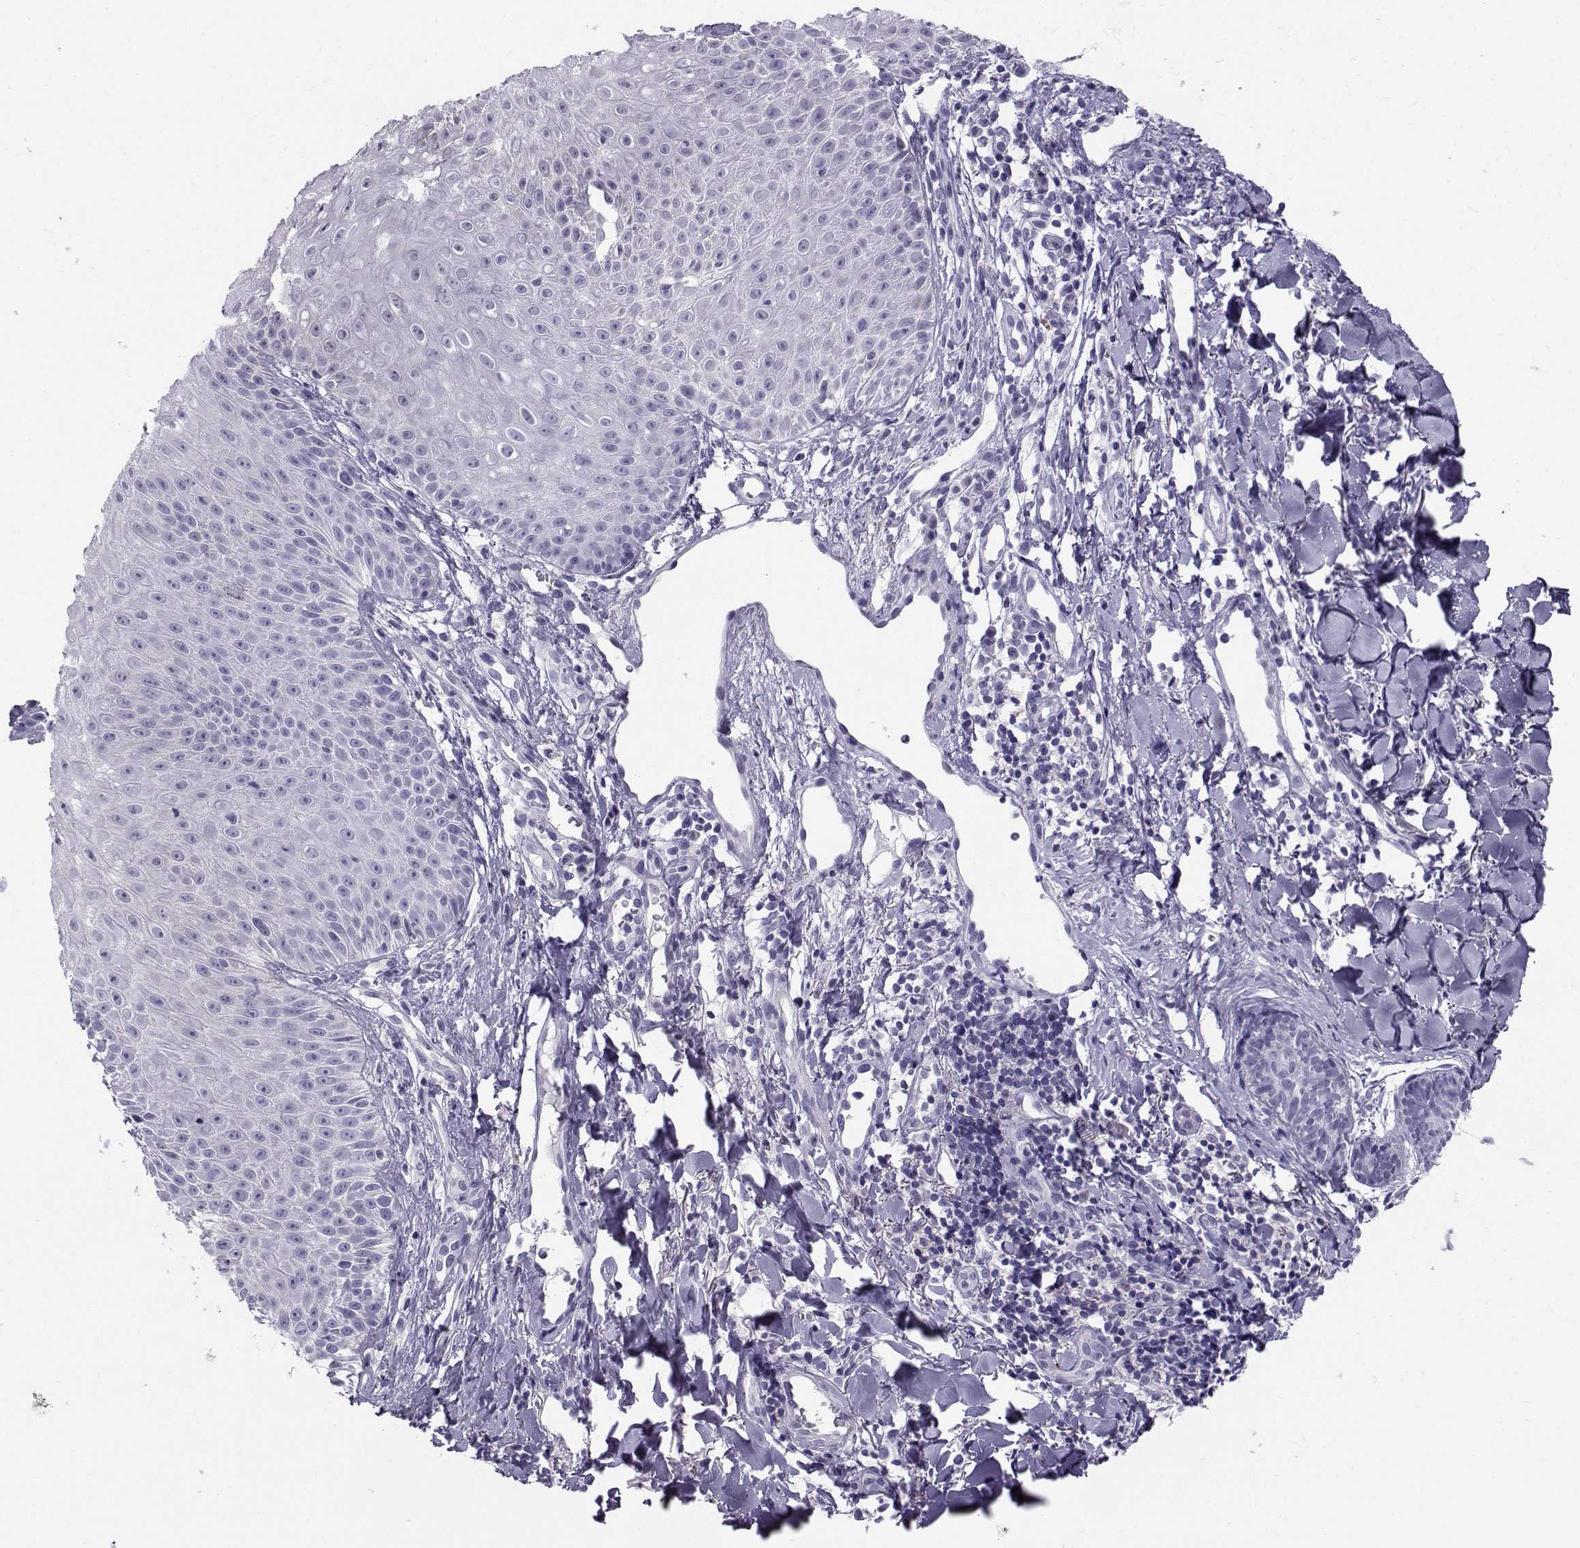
{"staining": {"intensity": "negative", "quantity": "none", "location": "none"}, "tissue": "melanoma", "cell_type": "Tumor cells", "image_type": "cancer", "snomed": [{"axis": "morphology", "description": "Malignant melanoma, NOS"}, {"axis": "topography", "description": "Skin"}], "caption": "Immunohistochemistry (IHC) image of human melanoma stained for a protein (brown), which shows no expression in tumor cells.", "gene": "PGK1", "patient": {"sex": "male", "age": 67}}